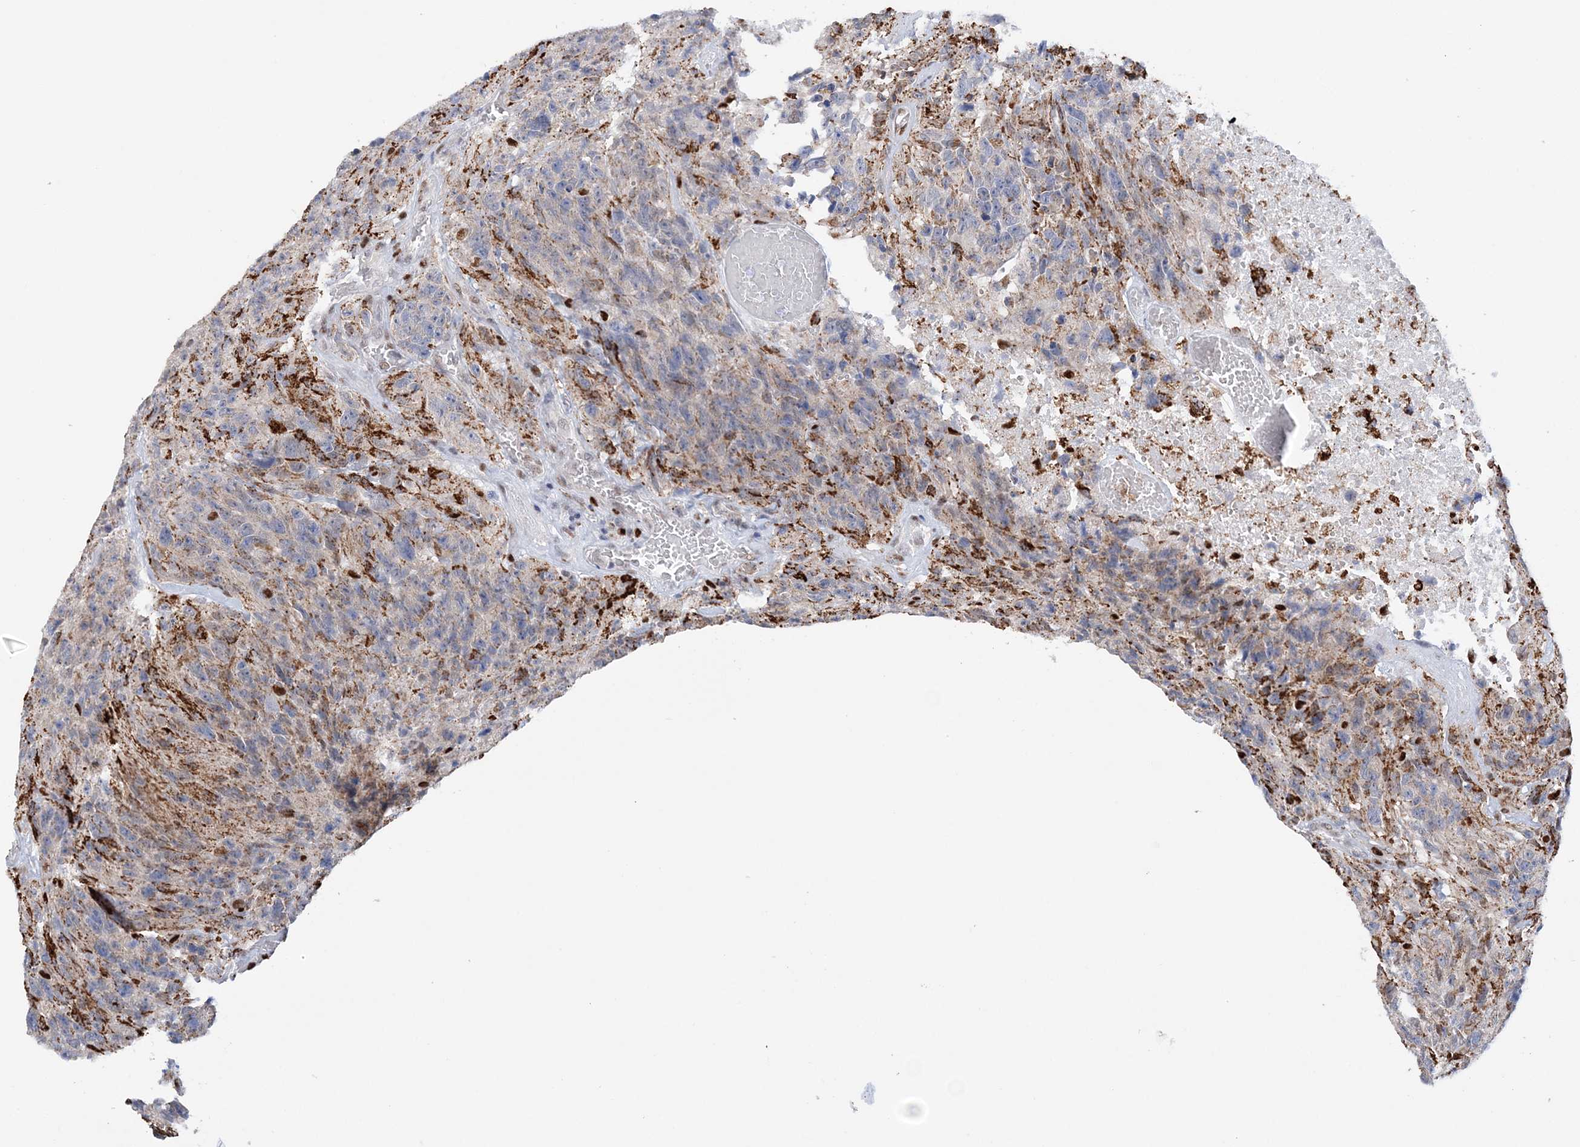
{"staining": {"intensity": "negative", "quantity": "none", "location": "none"}, "tissue": "glioma", "cell_type": "Tumor cells", "image_type": "cancer", "snomed": [{"axis": "morphology", "description": "Glioma, malignant, High grade"}, {"axis": "topography", "description": "Brain"}], "caption": "Immunohistochemical staining of glioma reveals no significant expression in tumor cells.", "gene": "NIT2", "patient": {"sex": "male", "age": 69}}